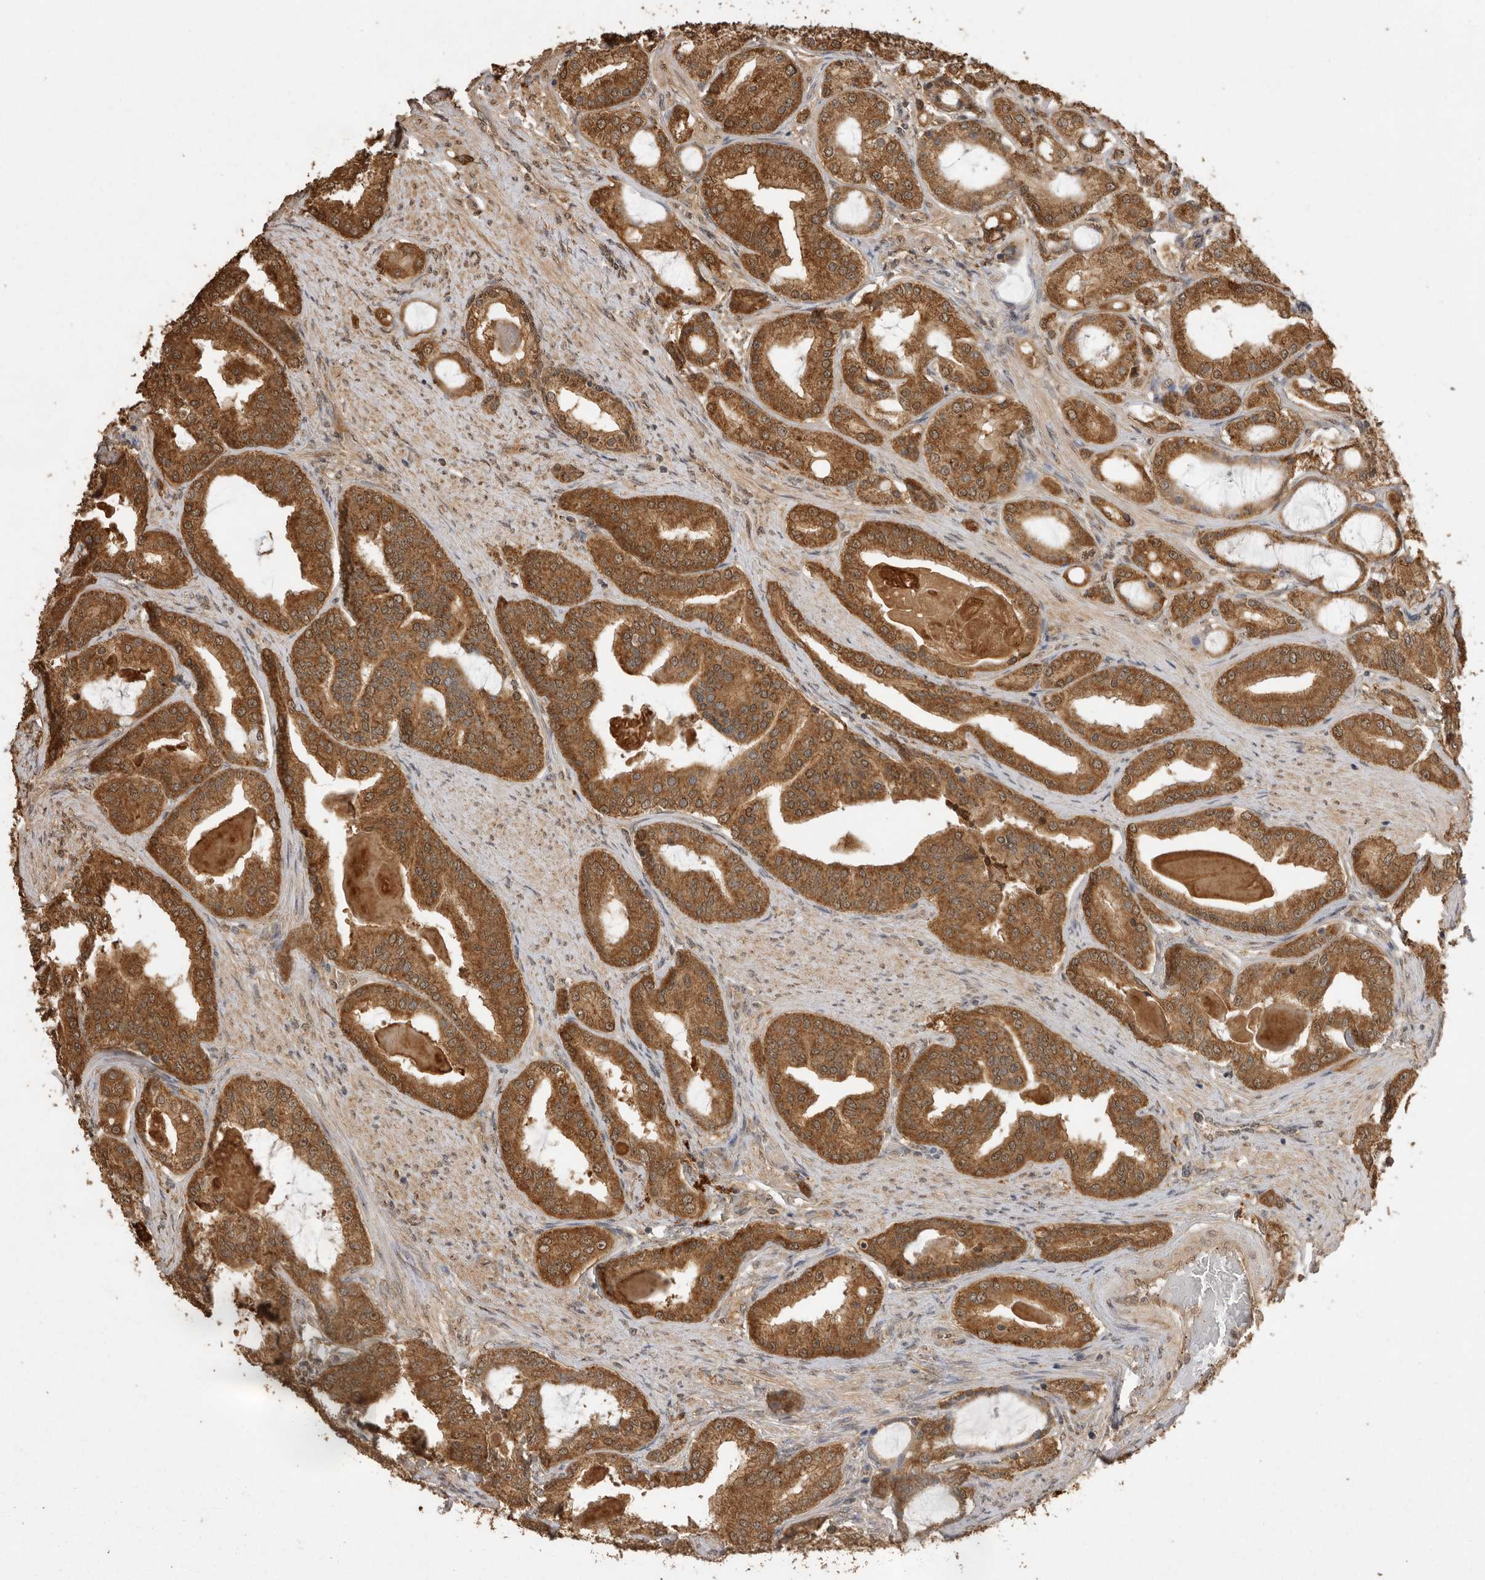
{"staining": {"intensity": "strong", "quantity": ">75%", "location": "cytoplasmic/membranous"}, "tissue": "prostate cancer", "cell_type": "Tumor cells", "image_type": "cancer", "snomed": [{"axis": "morphology", "description": "Adenocarcinoma, High grade"}, {"axis": "topography", "description": "Prostate"}], "caption": "Prostate cancer was stained to show a protein in brown. There is high levels of strong cytoplasmic/membranous staining in about >75% of tumor cells.", "gene": "JAG2", "patient": {"sex": "male", "age": 60}}